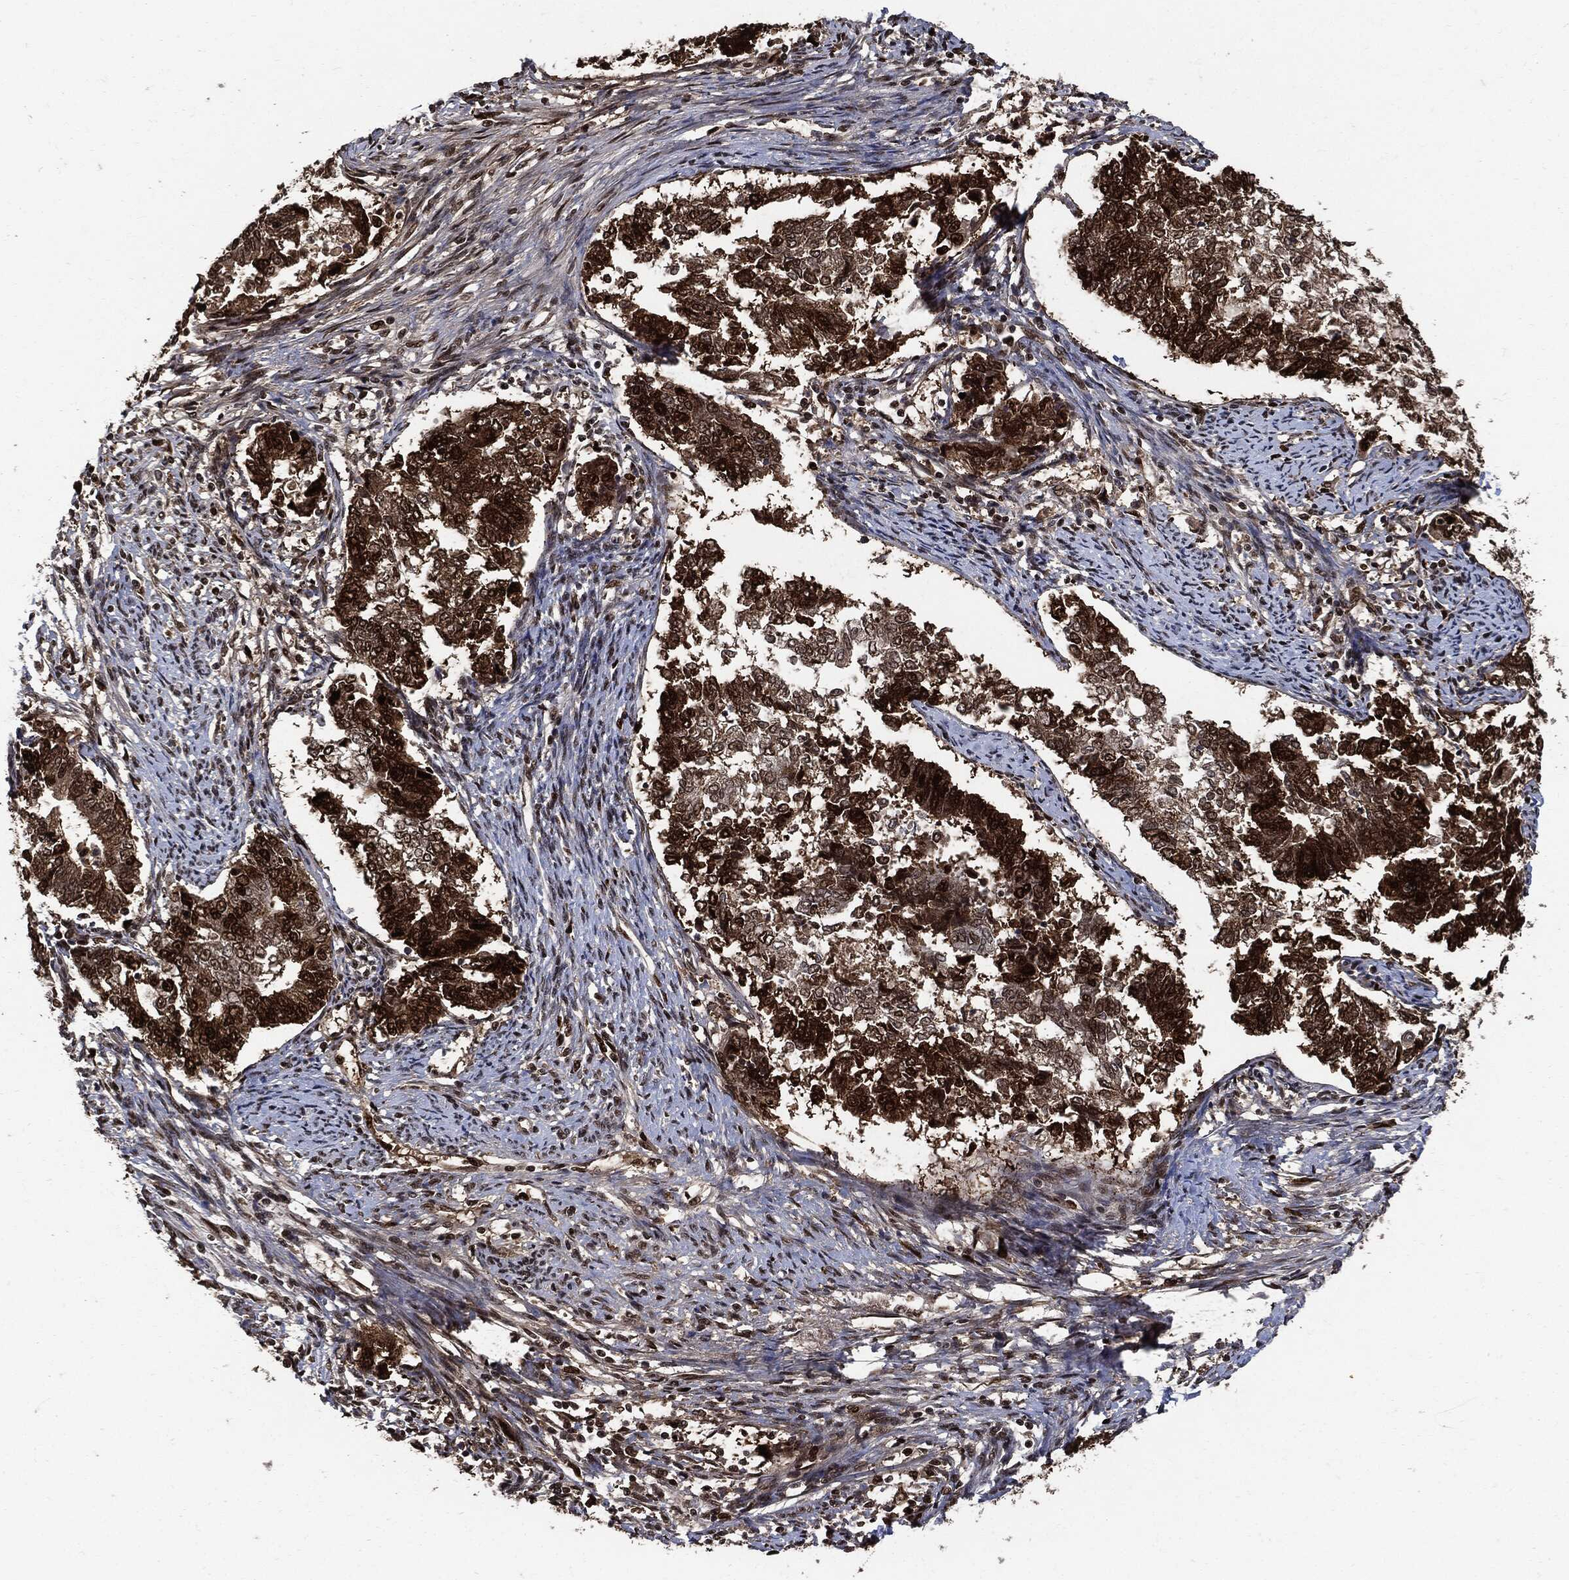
{"staining": {"intensity": "strong", "quantity": ">75%", "location": "cytoplasmic/membranous,nuclear"}, "tissue": "endometrial cancer", "cell_type": "Tumor cells", "image_type": "cancer", "snomed": [{"axis": "morphology", "description": "Adenocarcinoma, NOS"}, {"axis": "topography", "description": "Endometrium"}], "caption": "Tumor cells demonstrate high levels of strong cytoplasmic/membranous and nuclear positivity in approximately >75% of cells in human endometrial cancer (adenocarcinoma).", "gene": "PCNA", "patient": {"sex": "female", "age": 65}}